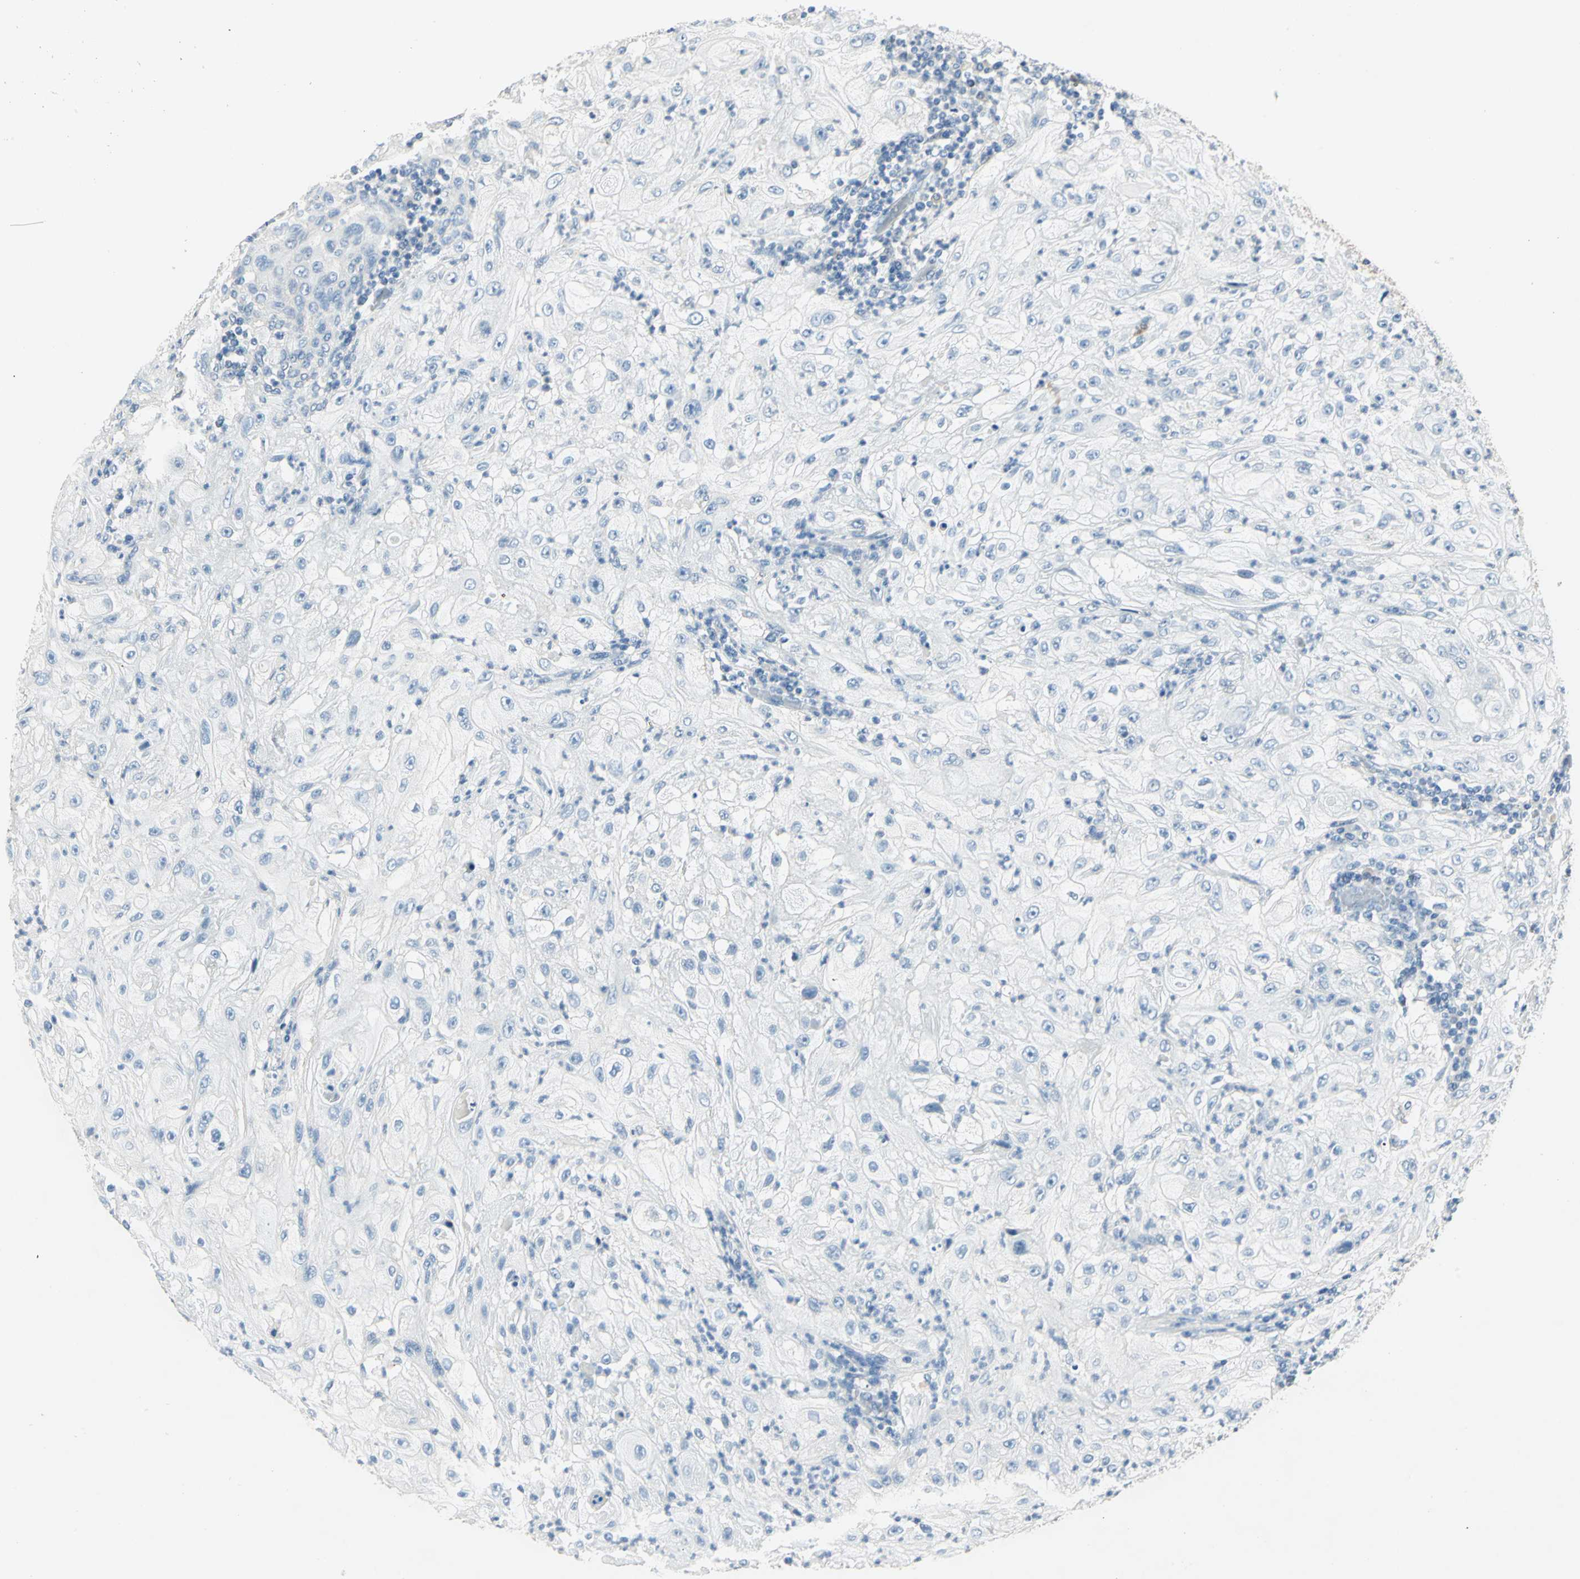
{"staining": {"intensity": "negative", "quantity": "none", "location": "none"}, "tissue": "lung cancer", "cell_type": "Tumor cells", "image_type": "cancer", "snomed": [{"axis": "morphology", "description": "Inflammation, NOS"}, {"axis": "morphology", "description": "Squamous cell carcinoma, NOS"}, {"axis": "topography", "description": "Lymph node"}, {"axis": "topography", "description": "Soft tissue"}, {"axis": "topography", "description": "Lung"}], "caption": "Lung cancer (squamous cell carcinoma) was stained to show a protein in brown. There is no significant positivity in tumor cells. (DAB (3,3'-diaminobenzidine) immunohistochemistry, high magnification).", "gene": "UCHL1", "patient": {"sex": "male", "age": 66}}